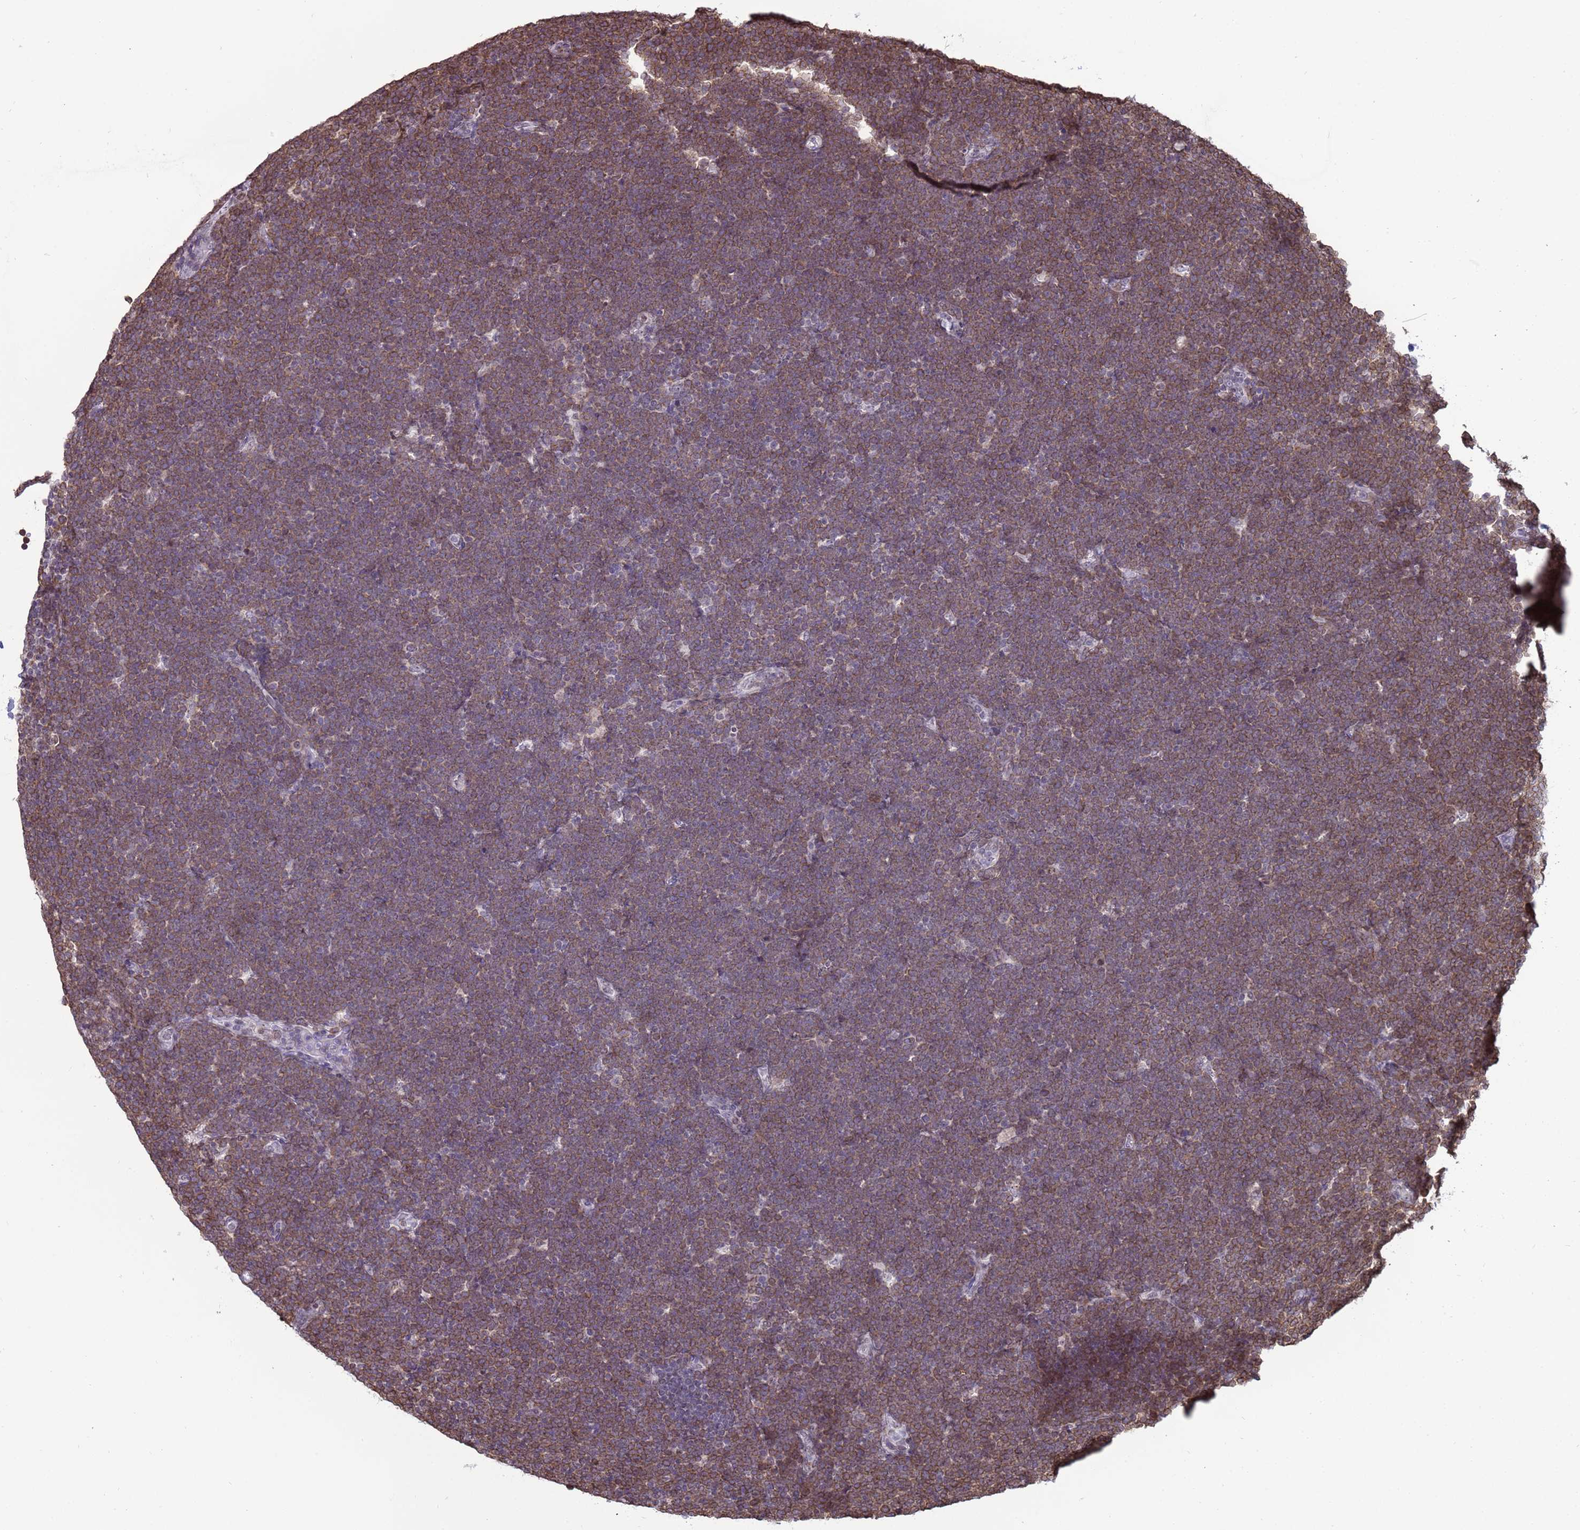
{"staining": {"intensity": "moderate", "quantity": "25%-75%", "location": "cytoplasmic/membranous"}, "tissue": "lymphoma", "cell_type": "Tumor cells", "image_type": "cancer", "snomed": [{"axis": "morphology", "description": "Malignant lymphoma, non-Hodgkin's type, High grade"}, {"axis": "topography", "description": "Lymph node"}], "caption": "Malignant lymphoma, non-Hodgkin's type (high-grade) stained with immunohistochemistry displays moderate cytoplasmic/membranous staining in about 25%-75% of tumor cells.", "gene": "DHX37", "patient": {"sex": "male", "age": 13}}